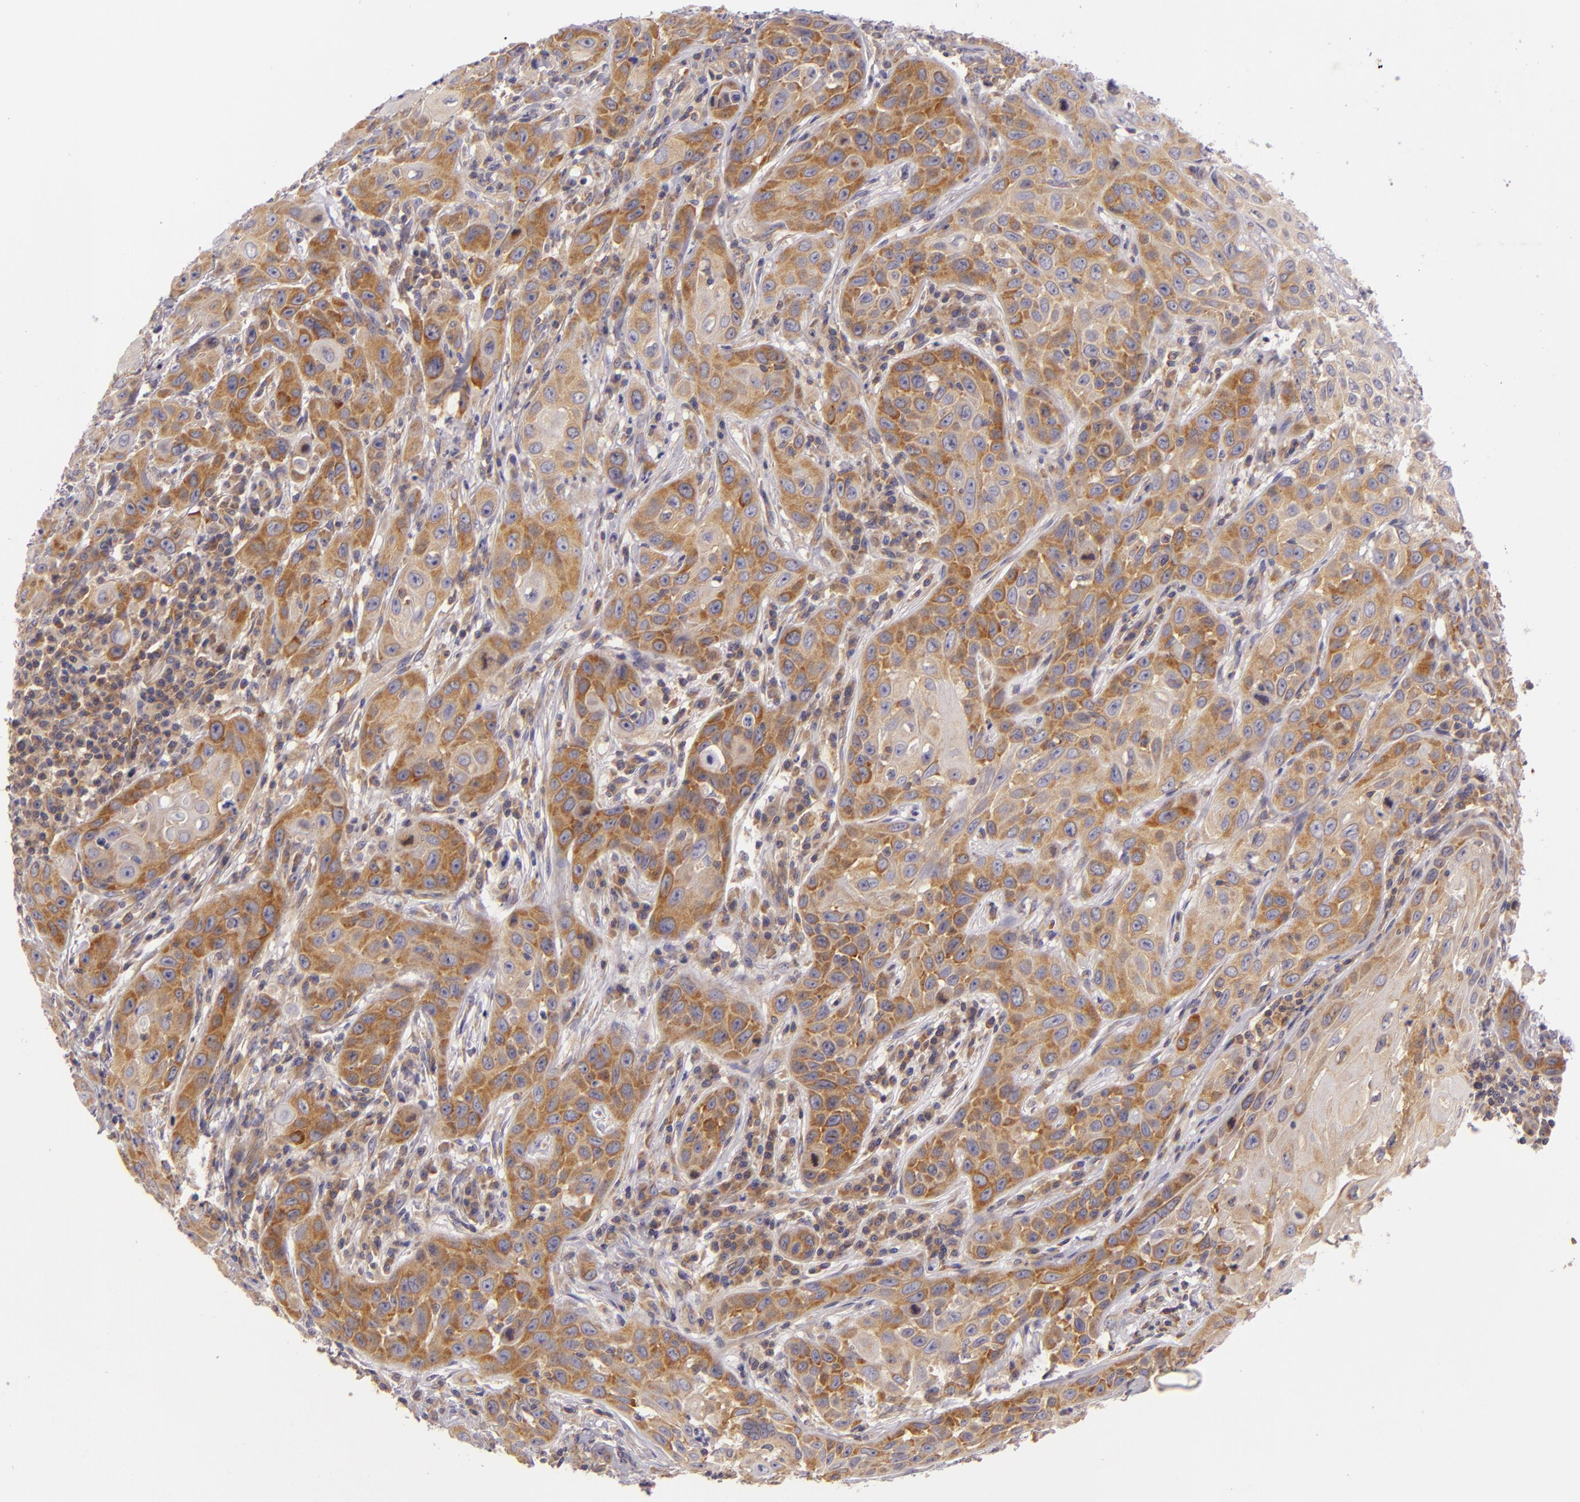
{"staining": {"intensity": "moderate", "quantity": "25%-75%", "location": "cytoplasmic/membranous"}, "tissue": "skin cancer", "cell_type": "Tumor cells", "image_type": "cancer", "snomed": [{"axis": "morphology", "description": "Squamous cell carcinoma, NOS"}, {"axis": "topography", "description": "Skin"}], "caption": "This is a histology image of IHC staining of skin squamous cell carcinoma, which shows moderate positivity in the cytoplasmic/membranous of tumor cells.", "gene": "UPF3B", "patient": {"sex": "male", "age": 84}}